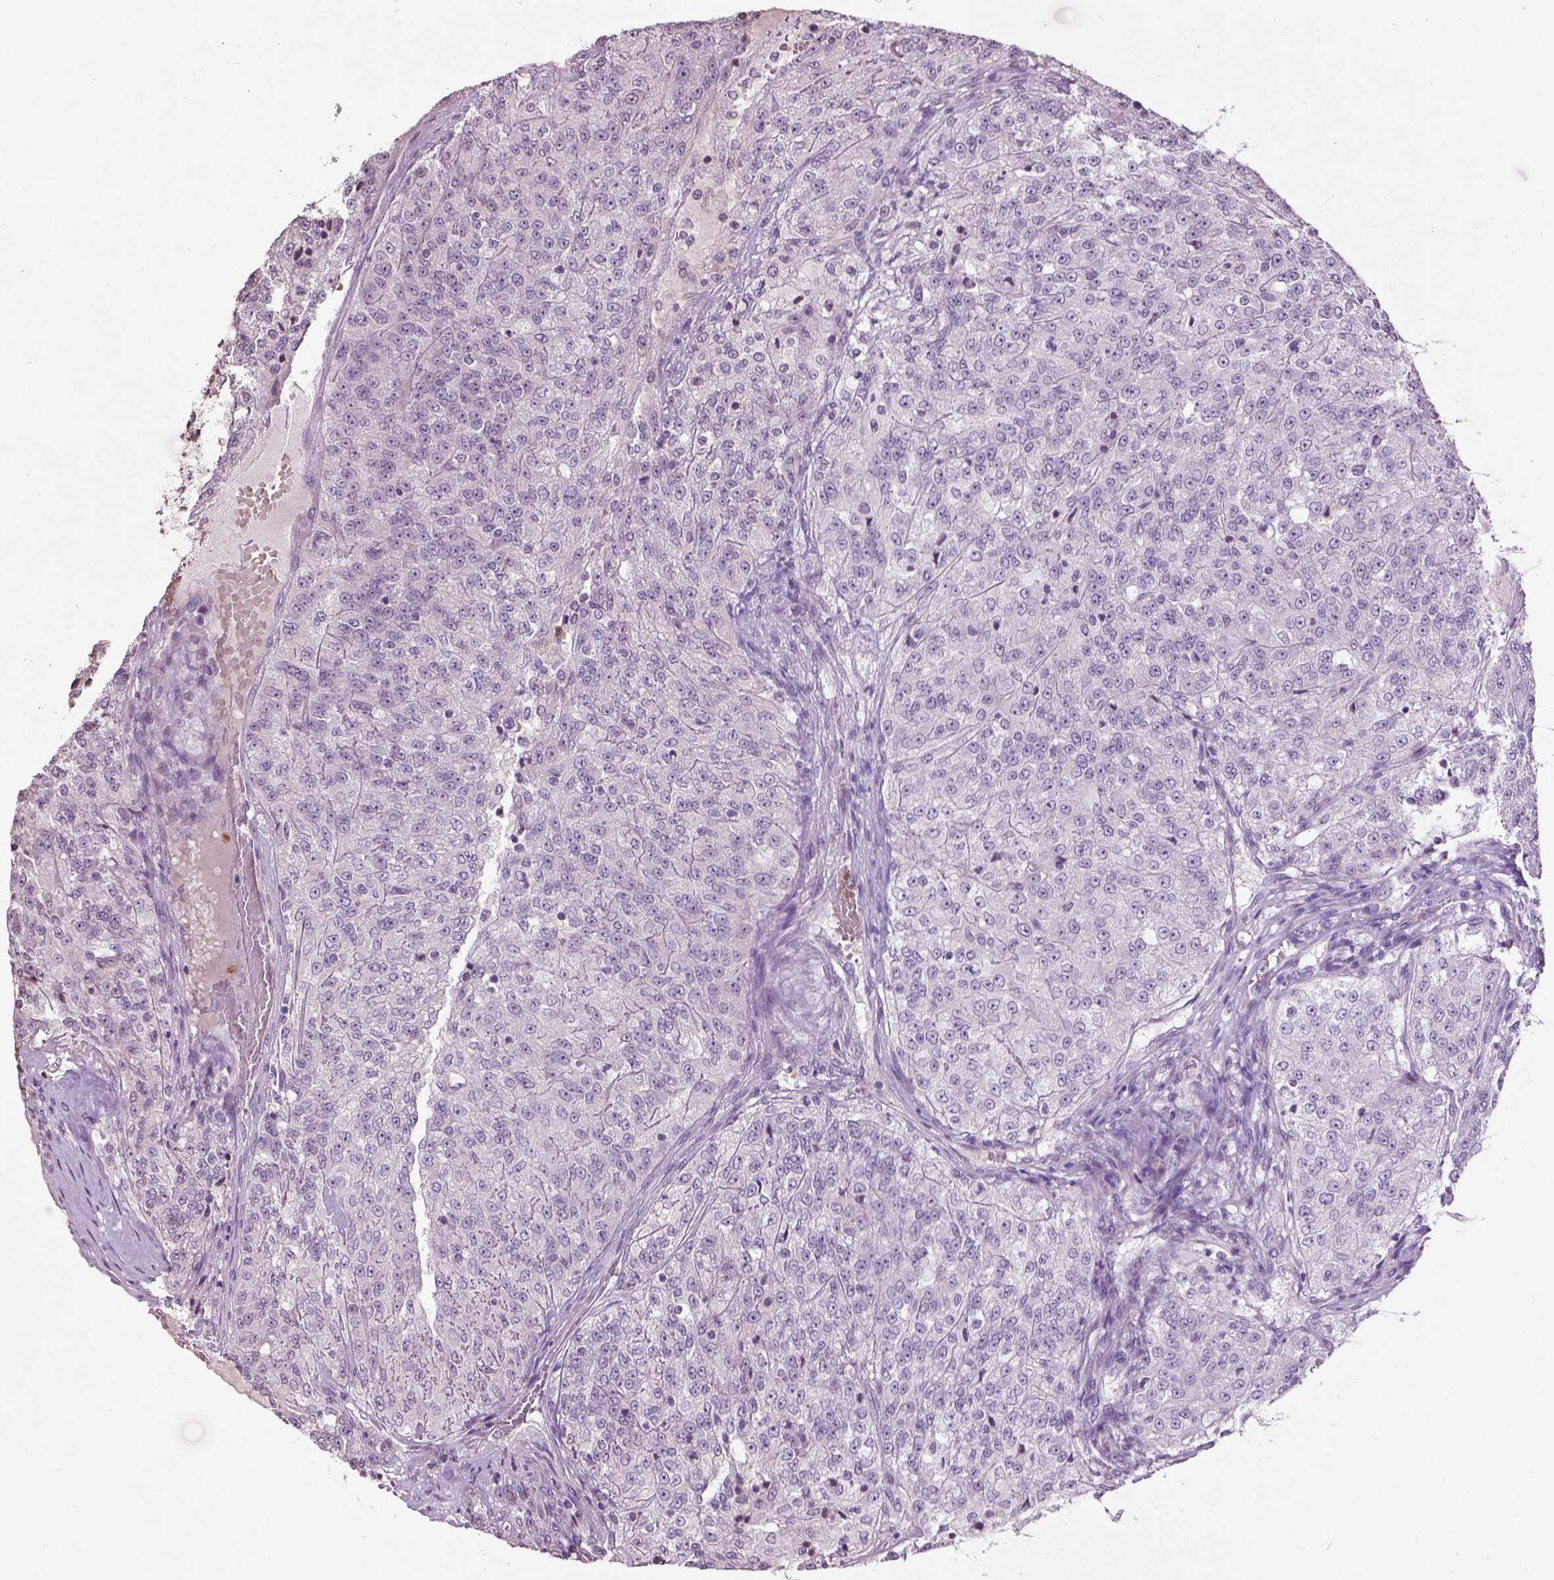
{"staining": {"intensity": "negative", "quantity": "none", "location": "none"}, "tissue": "renal cancer", "cell_type": "Tumor cells", "image_type": "cancer", "snomed": [{"axis": "morphology", "description": "Adenocarcinoma, NOS"}, {"axis": "topography", "description": "Kidney"}], "caption": "This is an immunohistochemistry histopathology image of renal adenocarcinoma. There is no expression in tumor cells.", "gene": "NTNG2", "patient": {"sex": "female", "age": 63}}